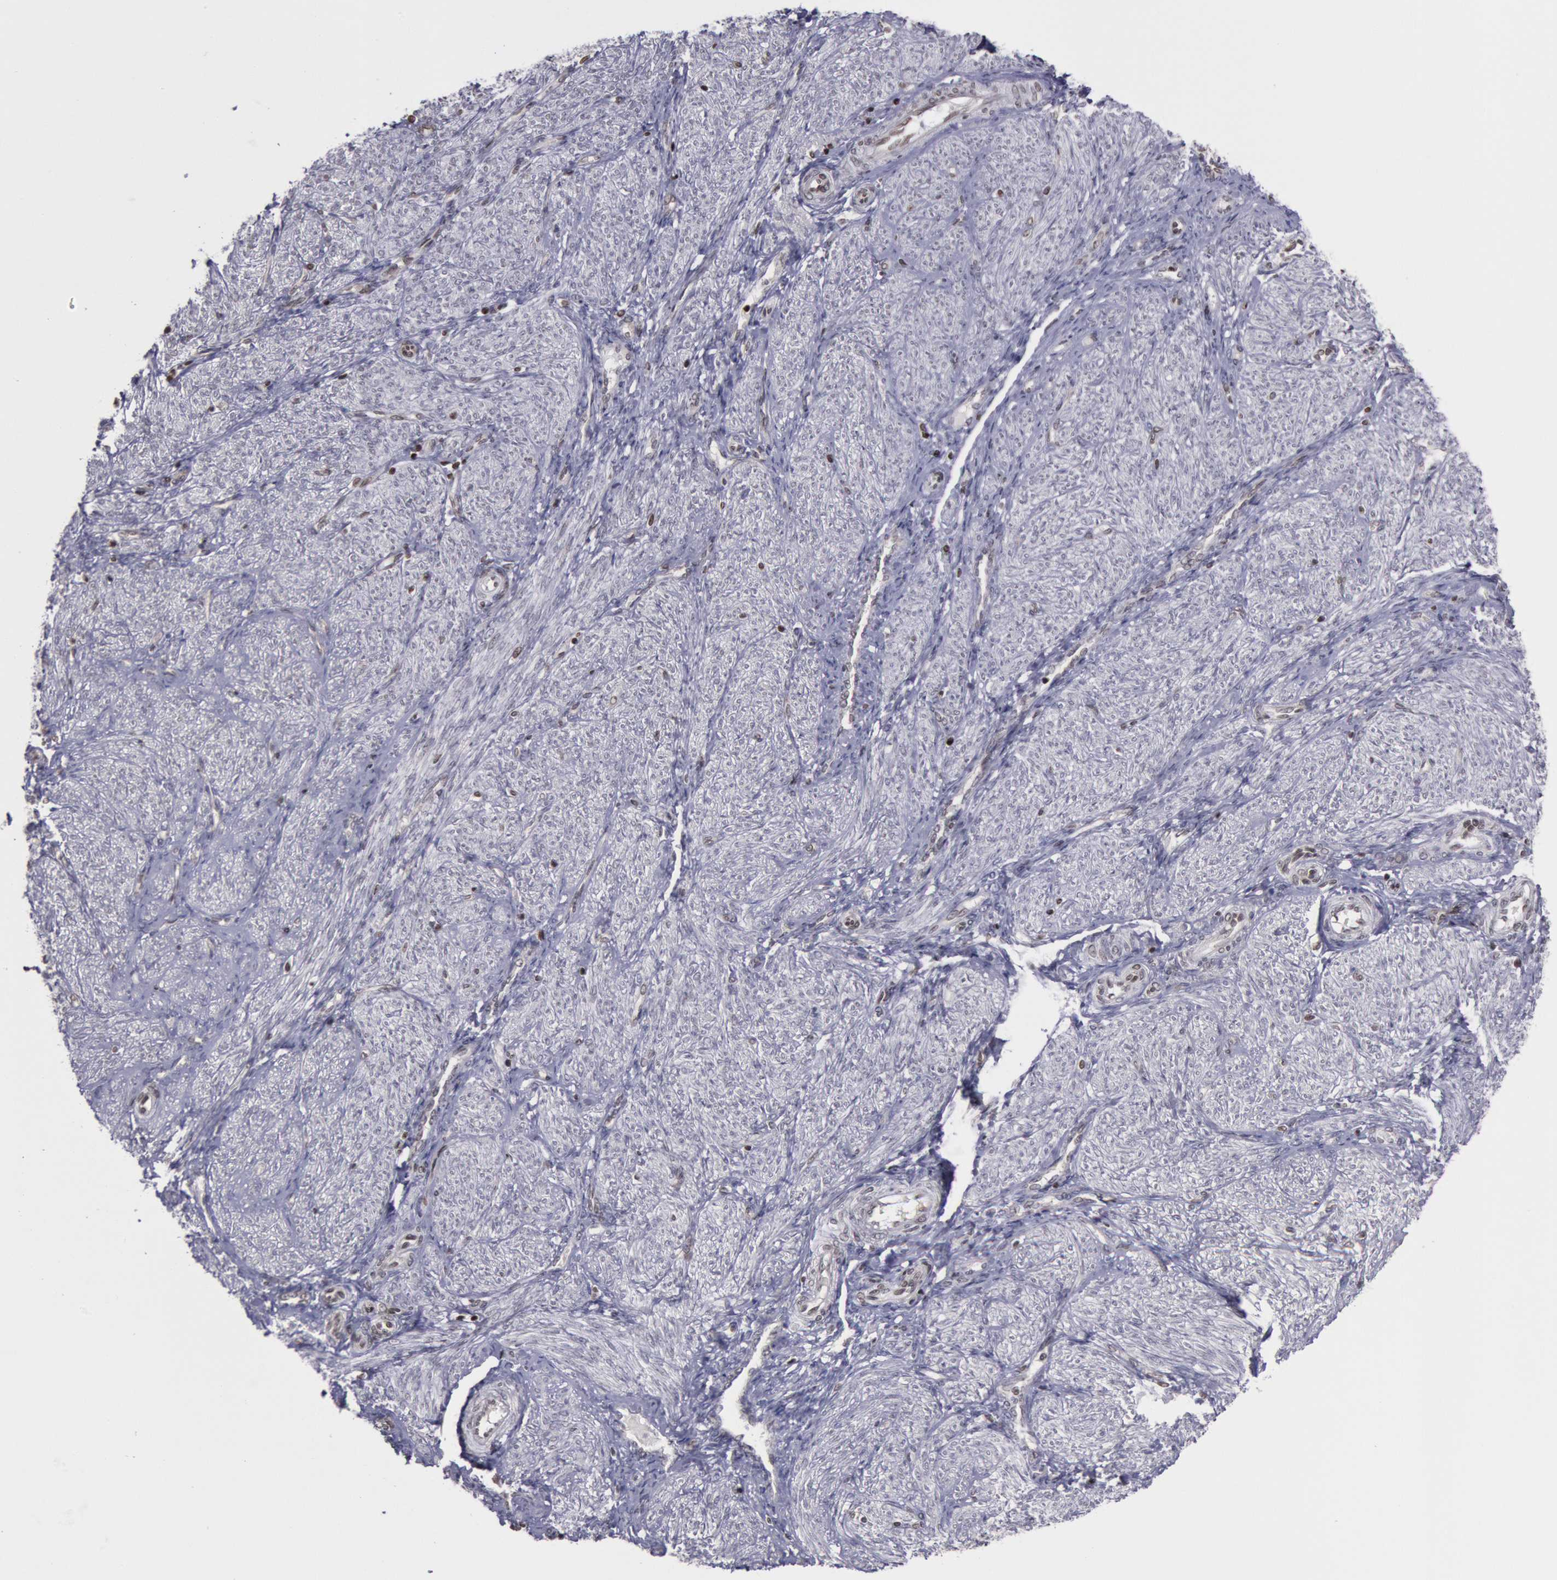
{"staining": {"intensity": "moderate", "quantity": "<25%", "location": "nuclear"}, "tissue": "endometrium", "cell_type": "Cells in endometrial stroma", "image_type": "normal", "snomed": [{"axis": "morphology", "description": "Normal tissue, NOS"}, {"axis": "topography", "description": "Endometrium"}], "caption": "Approximately <25% of cells in endometrial stroma in unremarkable human endometrium demonstrate moderate nuclear protein staining as visualized by brown immunohistochemical staining.", "gene": "NKAP", "patient": {"sex": "female", "age": 36}}